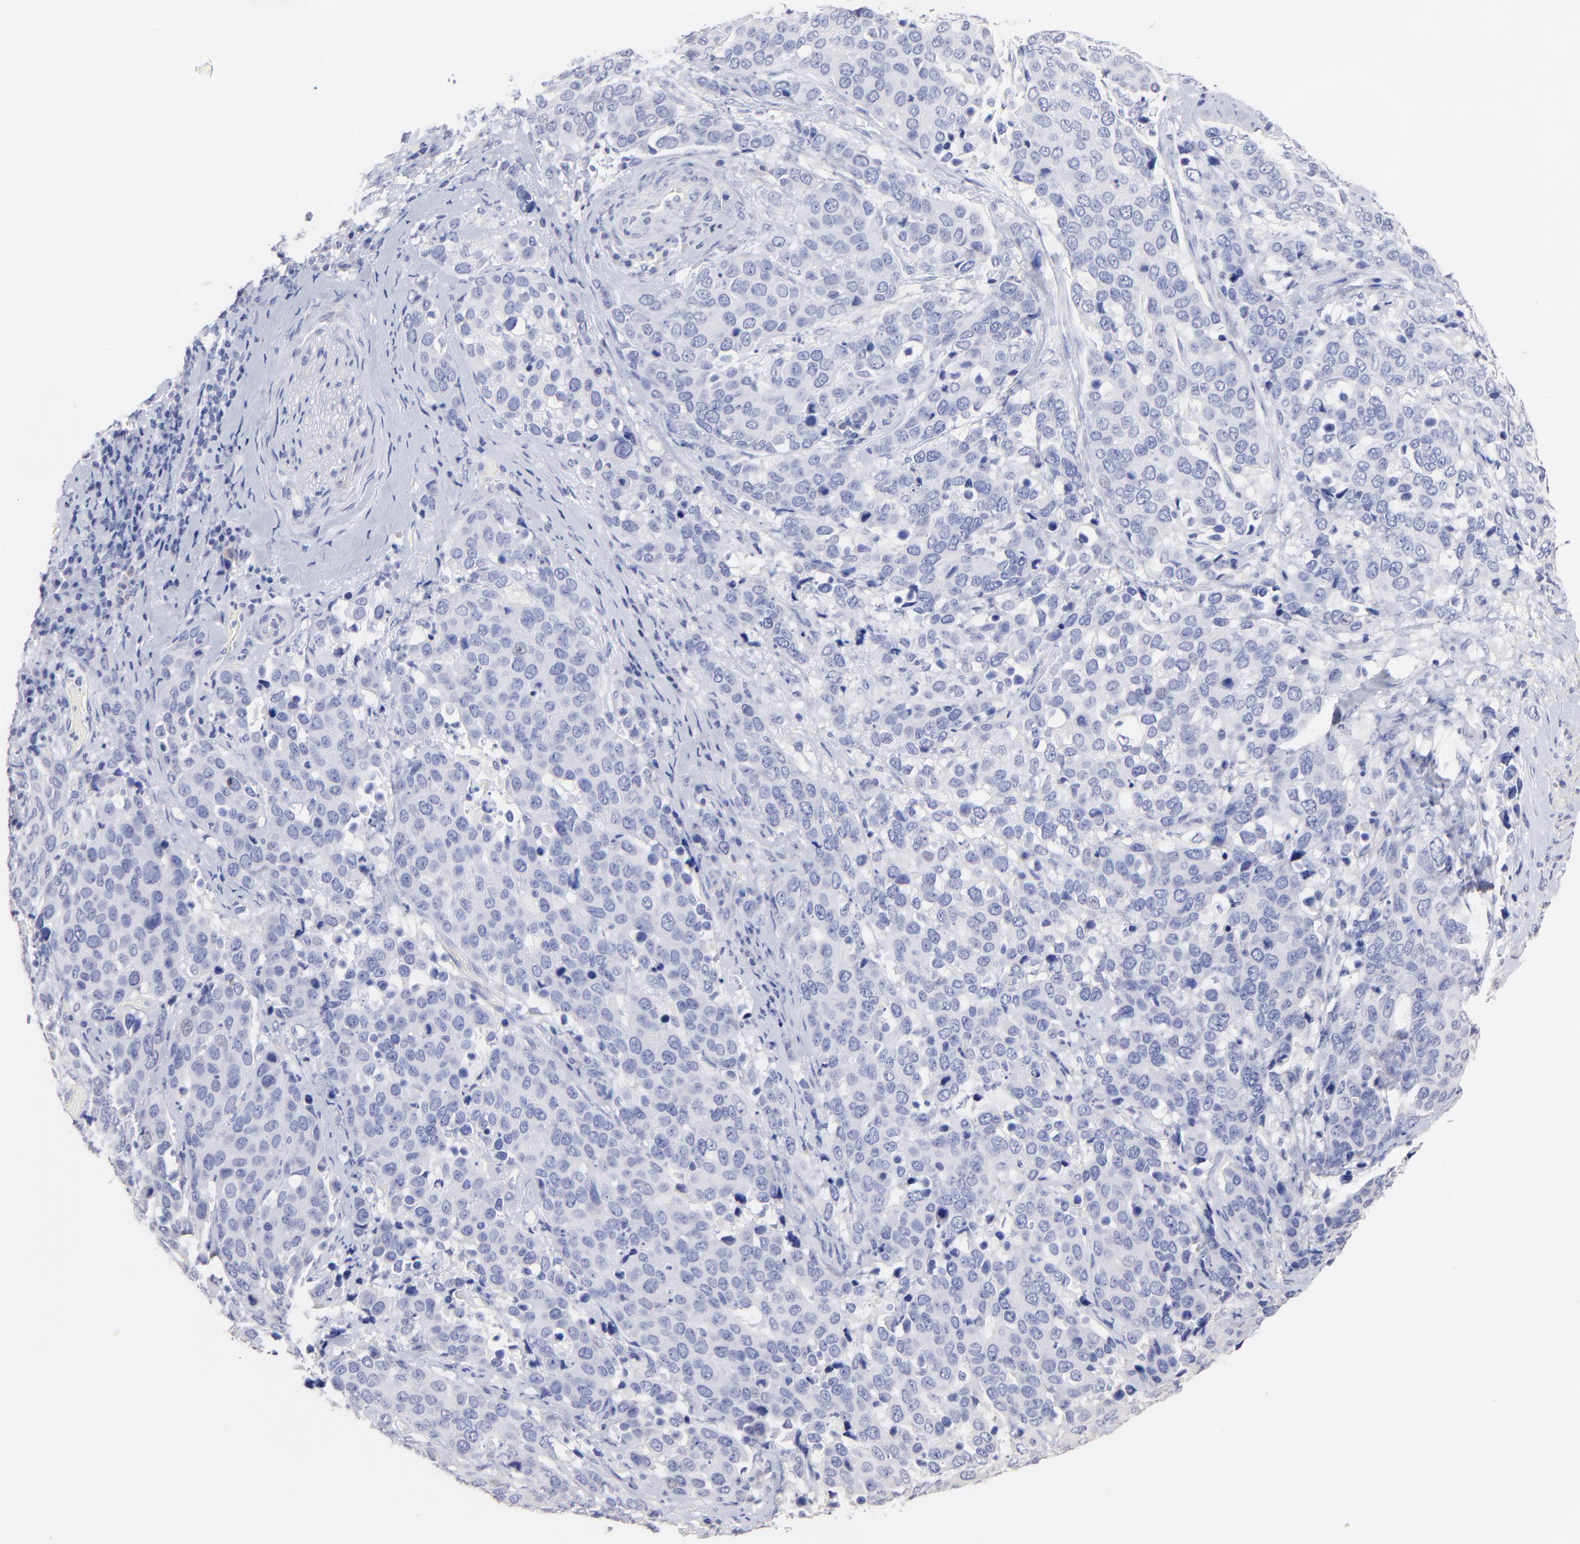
{"staining": {"intensity": "negative", "quantity": "none", "location": "none"}, "tissue": "cervical cancer", "cell_type": "Tumor cells", "image_type": "cancer", "snomed": [{"axis": "morphology", "description": "Squamous cell carcinoma, NOS"}, {"axis": "topography", "description": "Cervix"}], "caption": "Immunohistochemistry (IHC) of human squamous cell carcinoma (cervical) displays no positivity in tumor cells.", "gene": "CFAP57", "patient": {"sex": "female", "age": 54}}